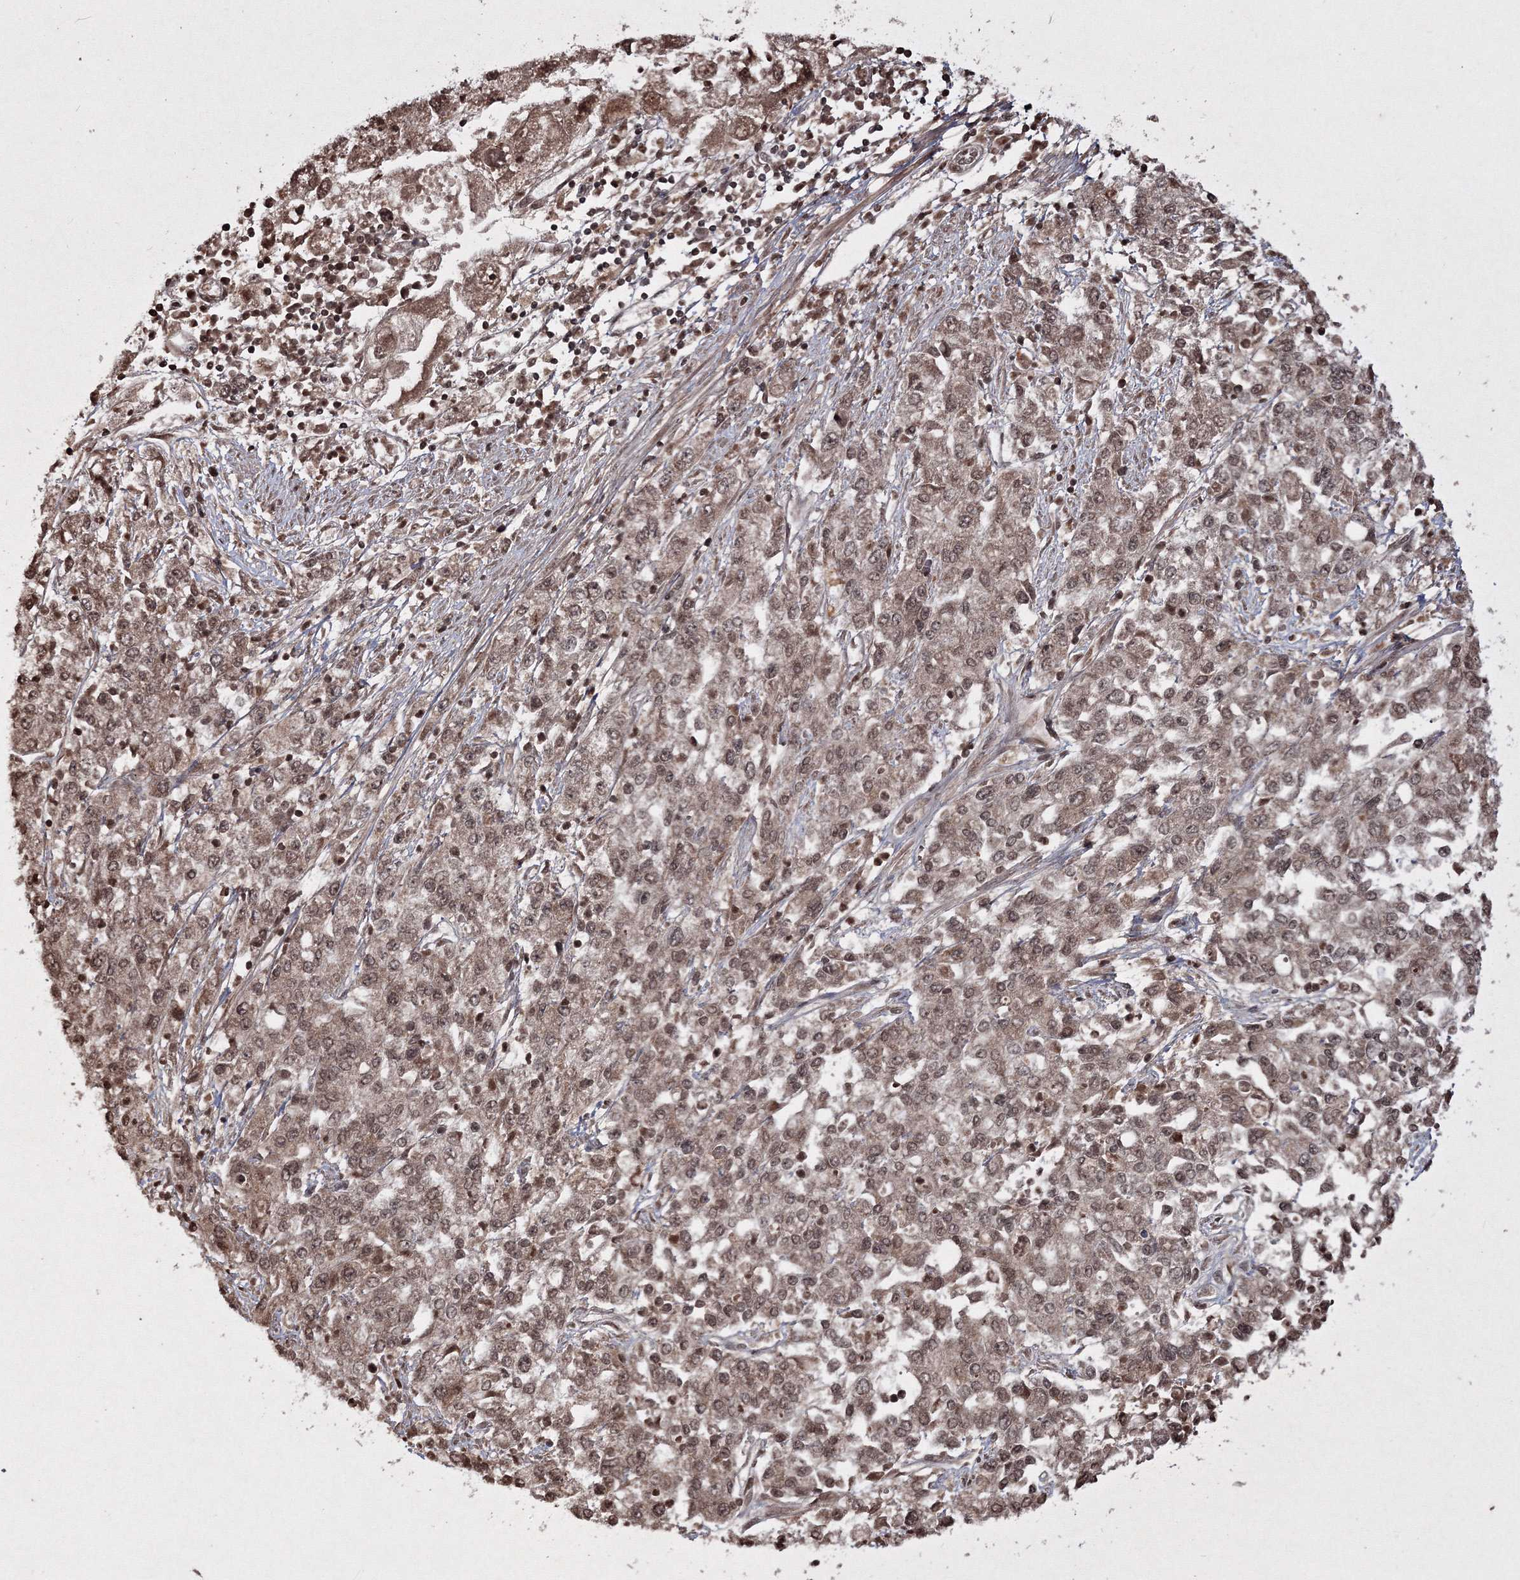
{"staining": {"intensity": "moderate", "quantity": ">75%", "location": "cytoplasmic/membranous,nuclear"}, "tissue": "endometrial cancer", "cell_type": "Tumor cells", "image_type": "cancer", "snomed": [{"axis": "morphology", "description": "Adenocarcinoma, NOS"}, {"axis": "topography", "description": "Endometrium"}], "caption": "High-power microscopy captured an immunohistochemistry (IHC) image of adenocarcinoma (endometrial), revealing moderate cytoplasmic/membranous and nuclear positivity in about >75% of tumor cells.", "gene": "PEX13", "patient": {"sex": "female", "age": 49}}